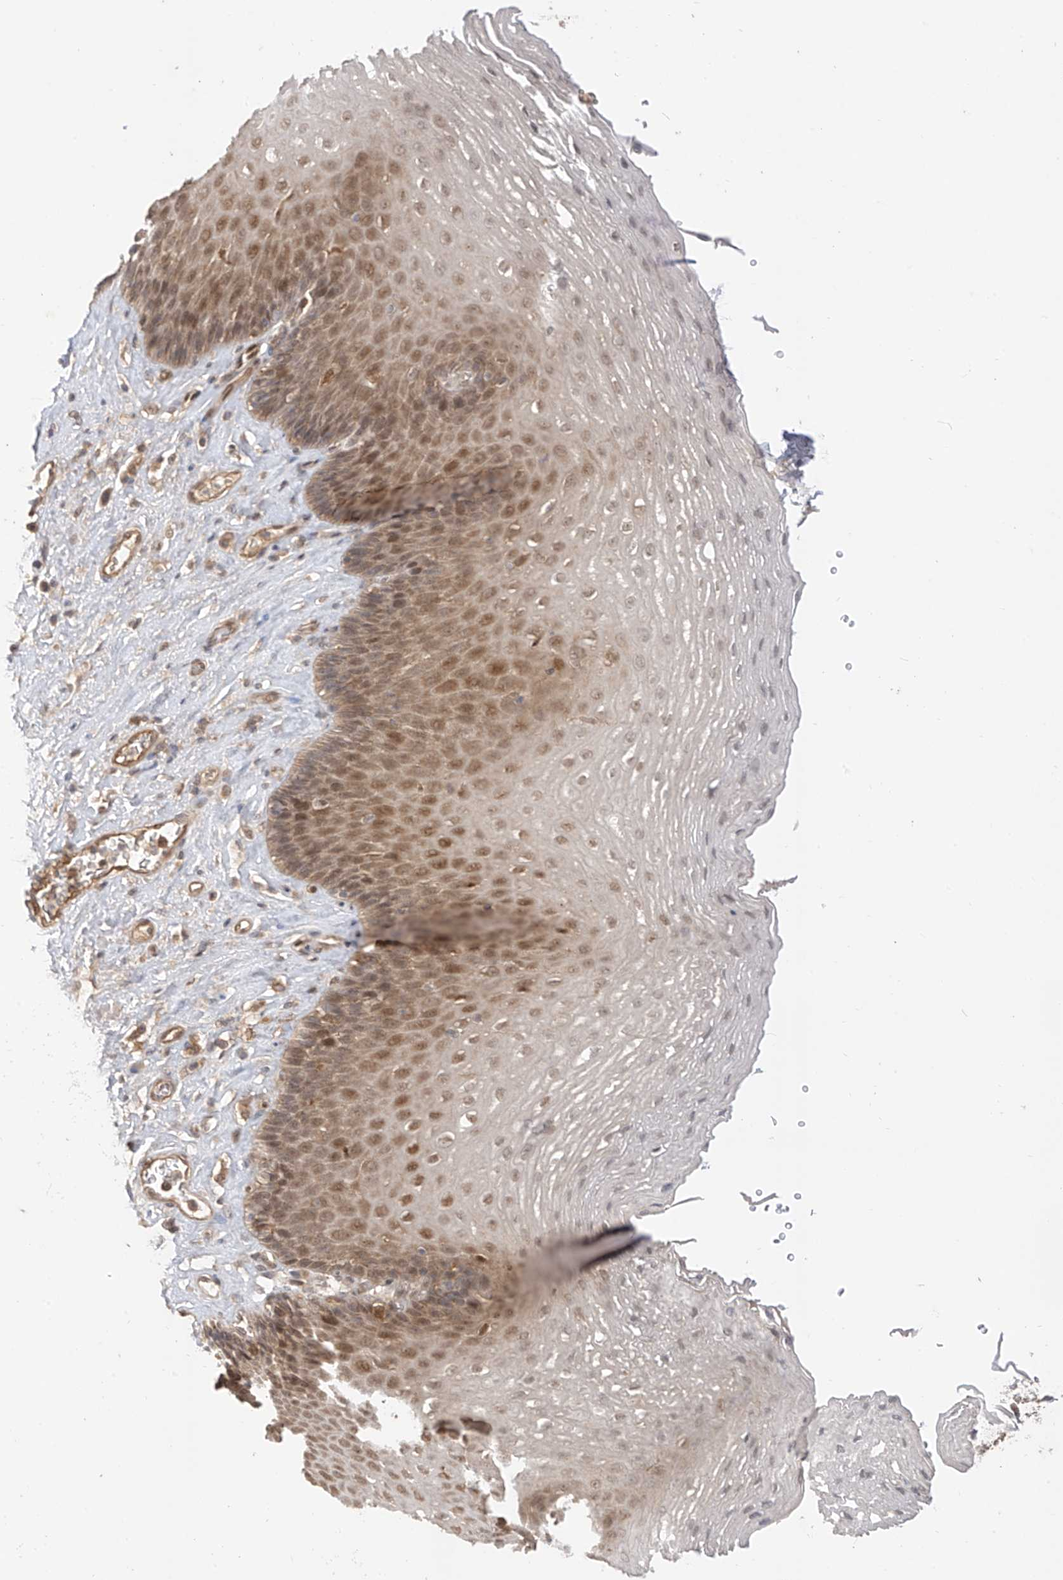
{"staining": {"intensity": "moderate", "quantity": "25%-75%", "location": "cytoplasmic/membranous,nuclear"}, "tissue": "esophagus", "cell_type": "Squamous epithelial cells", "image_type": "normal", "snomed": [{"axis": "morphology", "description": "Normal tissue, NOS"}, {"axis": "topography", "description": "Esophagus"}], "caption": "A histopathology image of human esophagus stained for a protein displays moderate cytoplasmic/membranous,nuclear brown staining in squamous epithelial cells. Ihc stains the protein of interest in brown and the nuclei are stained blue.", "gene": "MRTFA", "patient": {"sex": "female", "age": 66}}